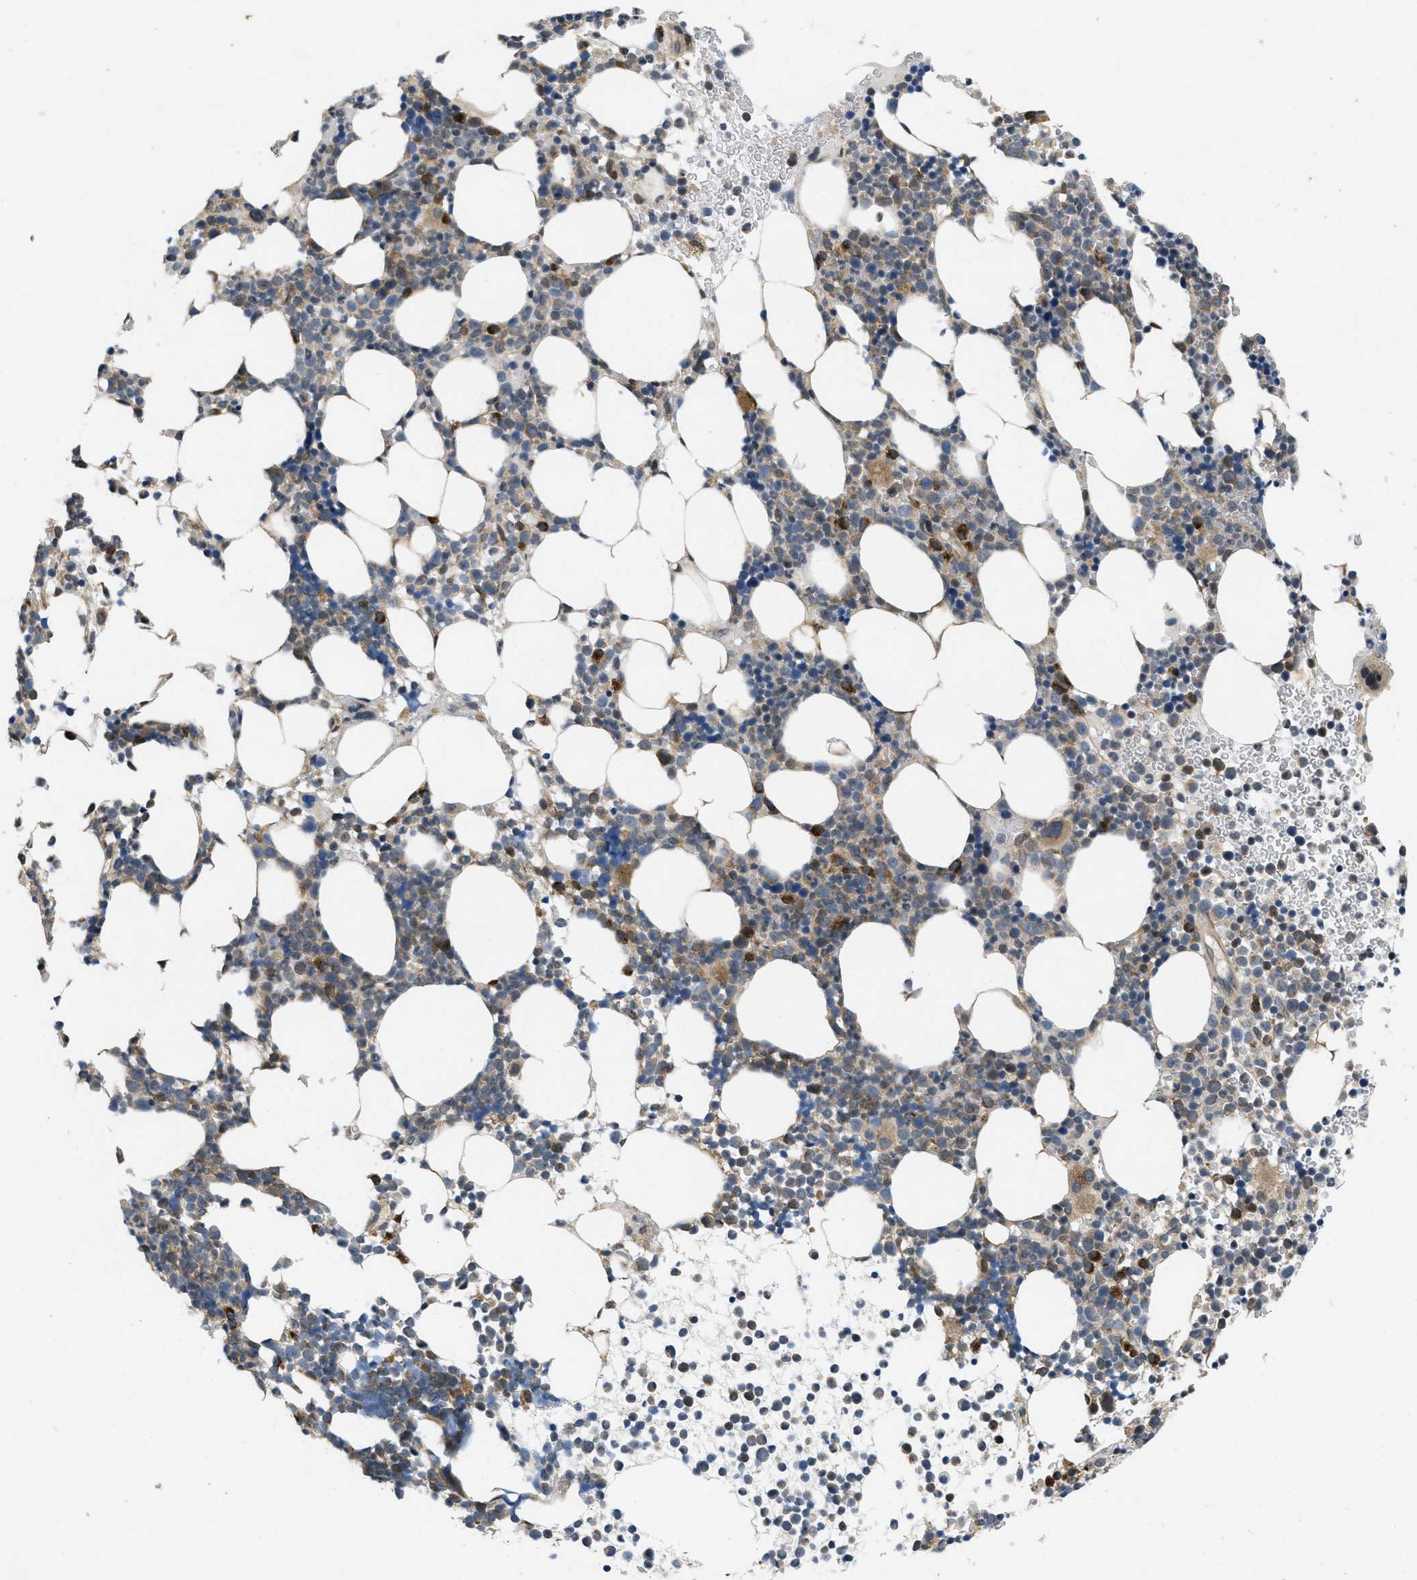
{"staining": {"intensity": "moderate", "quantity": "25%-75%", "location": "cytoplasmic/membranous"}, "tissue": "bone marrow", "cell_type": "Hematopoietic cells", "image_type": "normal", "snomed": [{"axis": "morphology", "description": "Normal tissue, NOS"}, {"axis": "morphology", "description": "Inflammation, NOS"}, {"axis": "topography", "description": "Bone marrow"}], "caption": "Hematopoietic cells demonstrate moderate cytoplasmic/membranous positivity in approximately 25%-75% of cells in unremarkable bone marrow. Nuclei are stained in blue.", "gene": "IFNLR1", "patient": {"sex": "female", "age": 67}}